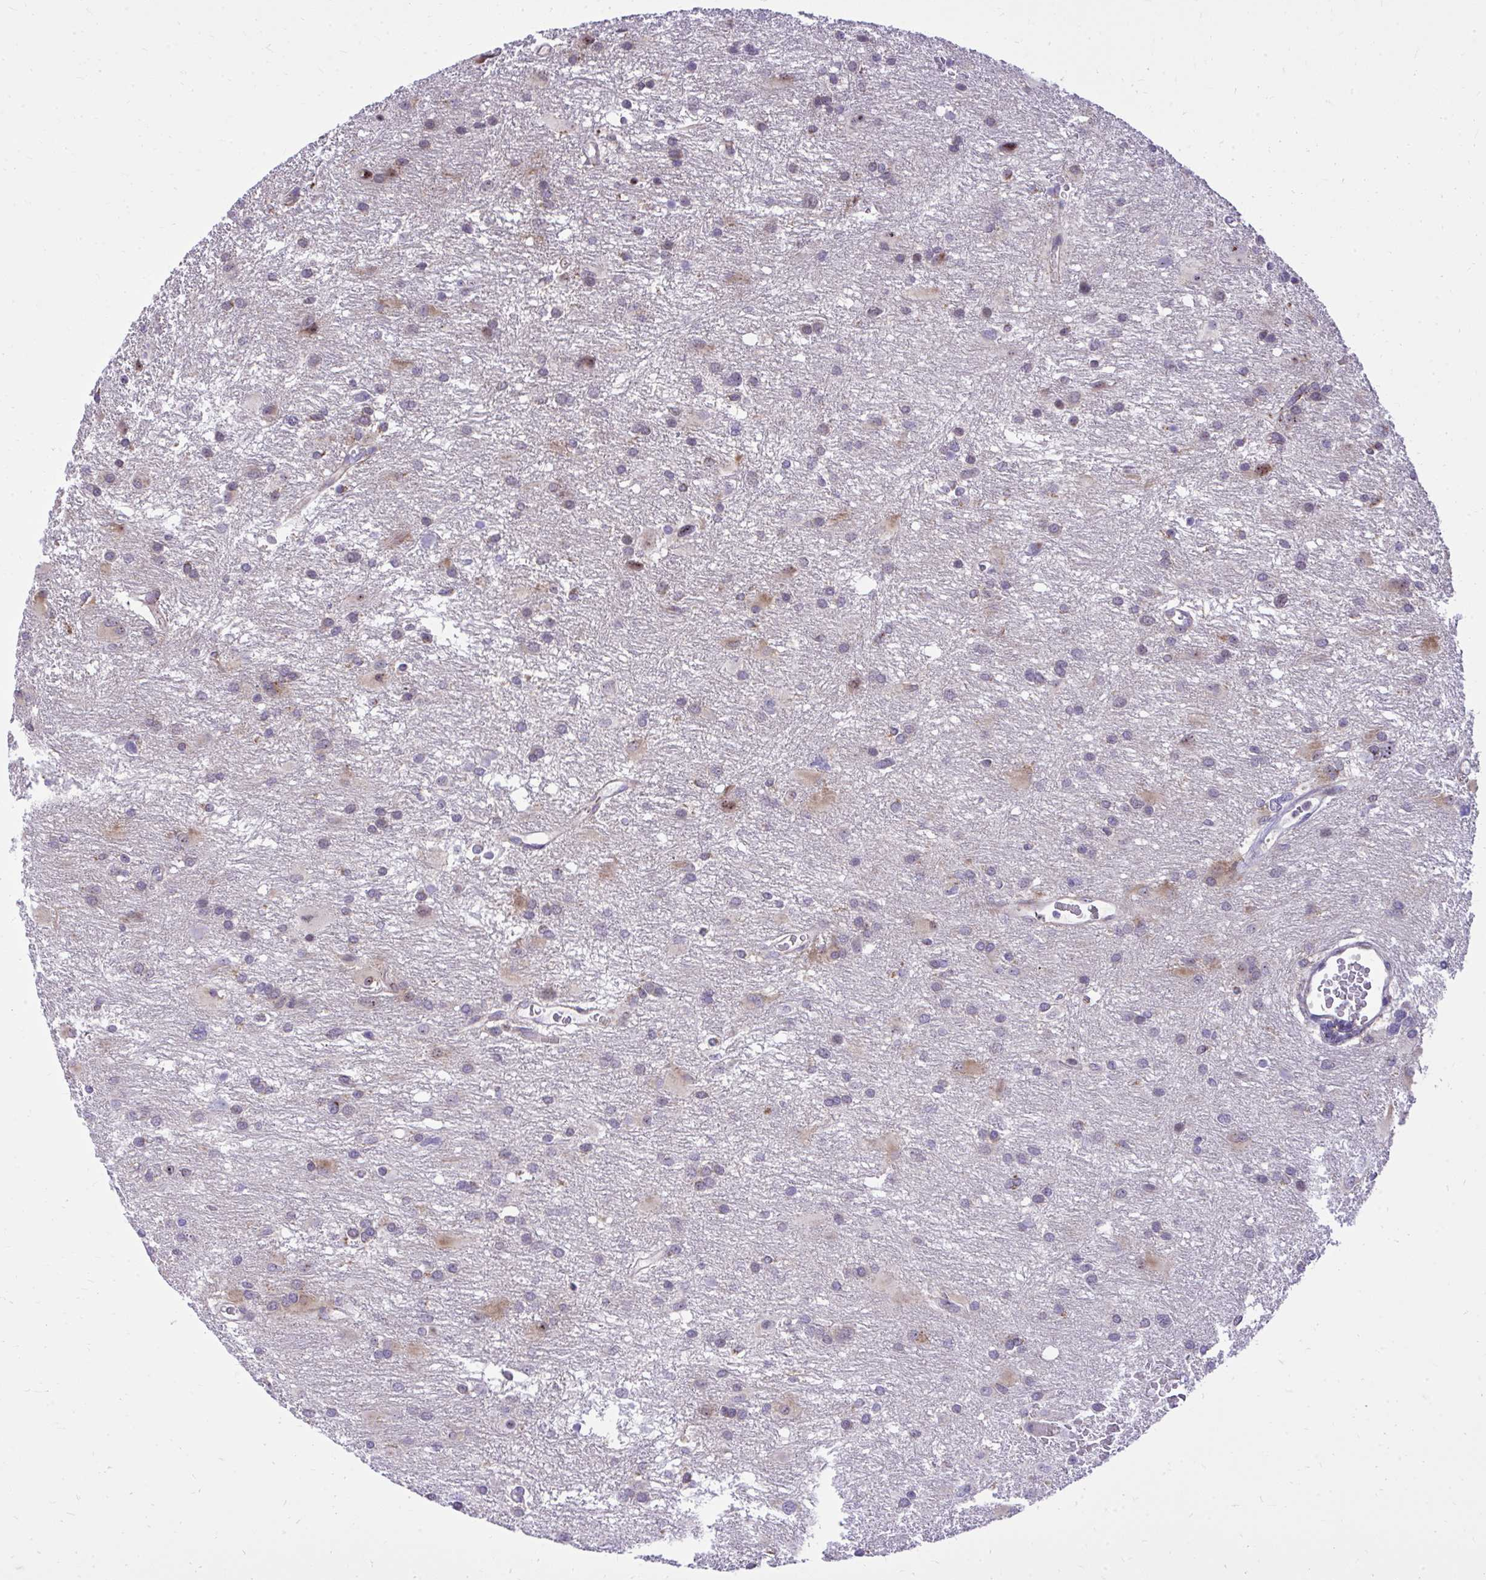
{"staining": {"intensity": "negative", "quantity": "none", "location": "none"}, "tissue": "glioma", "cell_type": "Tumor cells", "image_type": "cancer", "snomed": [{"axis": "morphology", "description": "Glioma, malignant, High grade"}, {"axis": "topography", "description": "Brain"}], "caption": "Photomicrograph shows no protein expression in tumor cells of malignant high-grade glioma tissue.", "gene": "GPRIN3", "patient": {"sex": "male", "age": 53}}